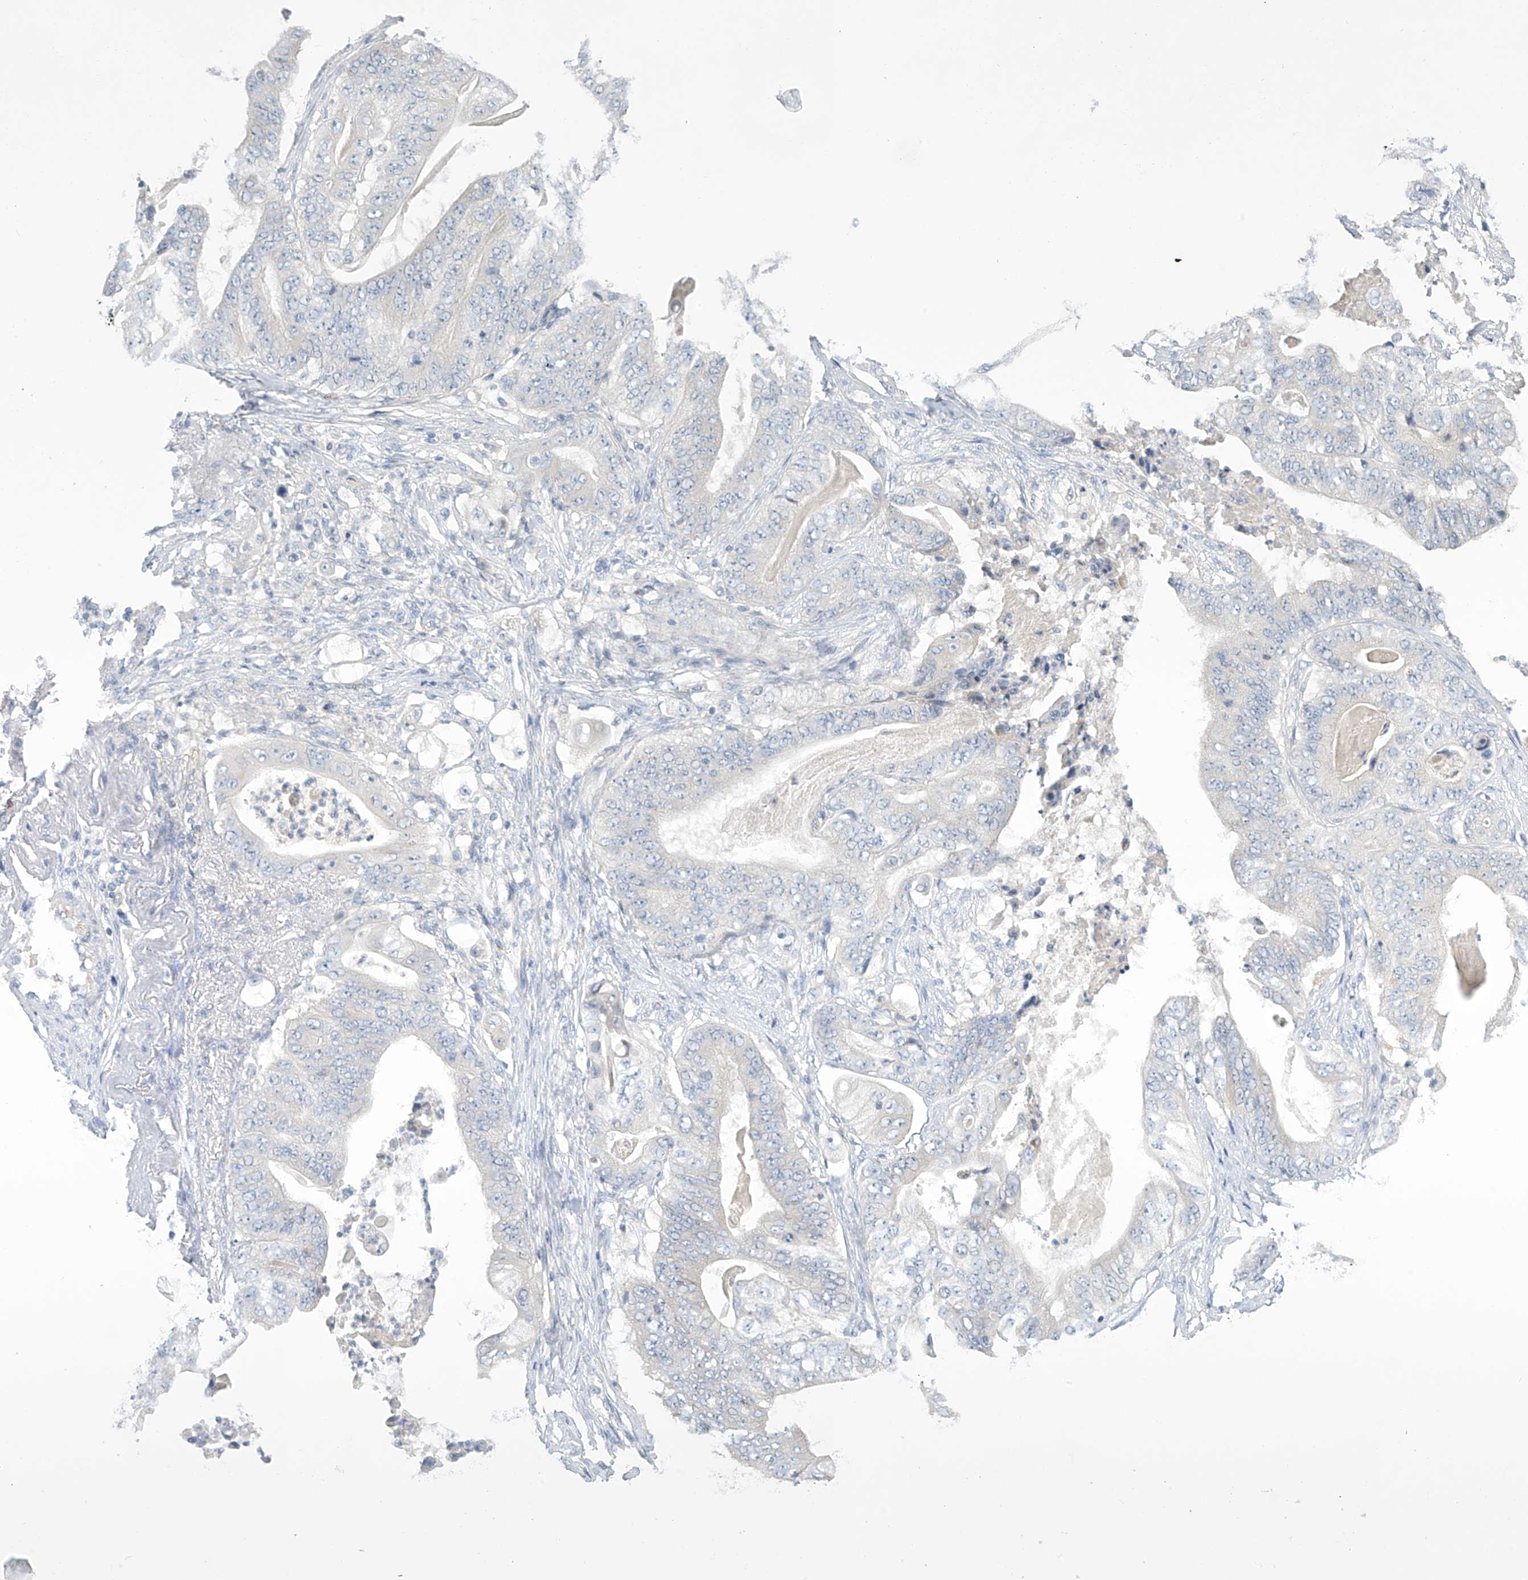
{"staining": {"intensity": "negative", "quantity": "none", "location": "none"}, "tissue": "stomach cancer", "cell_type": "Tumor cells", "image_type": "cancer", "snomed": [{"axis": "morphology", "description": "Adenocarcinoma, NOS"}, {"axis": "topography", "description": "Stomach"}], "caption": "DAB (3,3'-diaminobenzidine) immunohistochemical staining of human adenocarcinoma (stomach) shows no significant positivity in tumor cells.", "gene": "SLC6A12", "patient": {"sex": "female", "age": 73}}